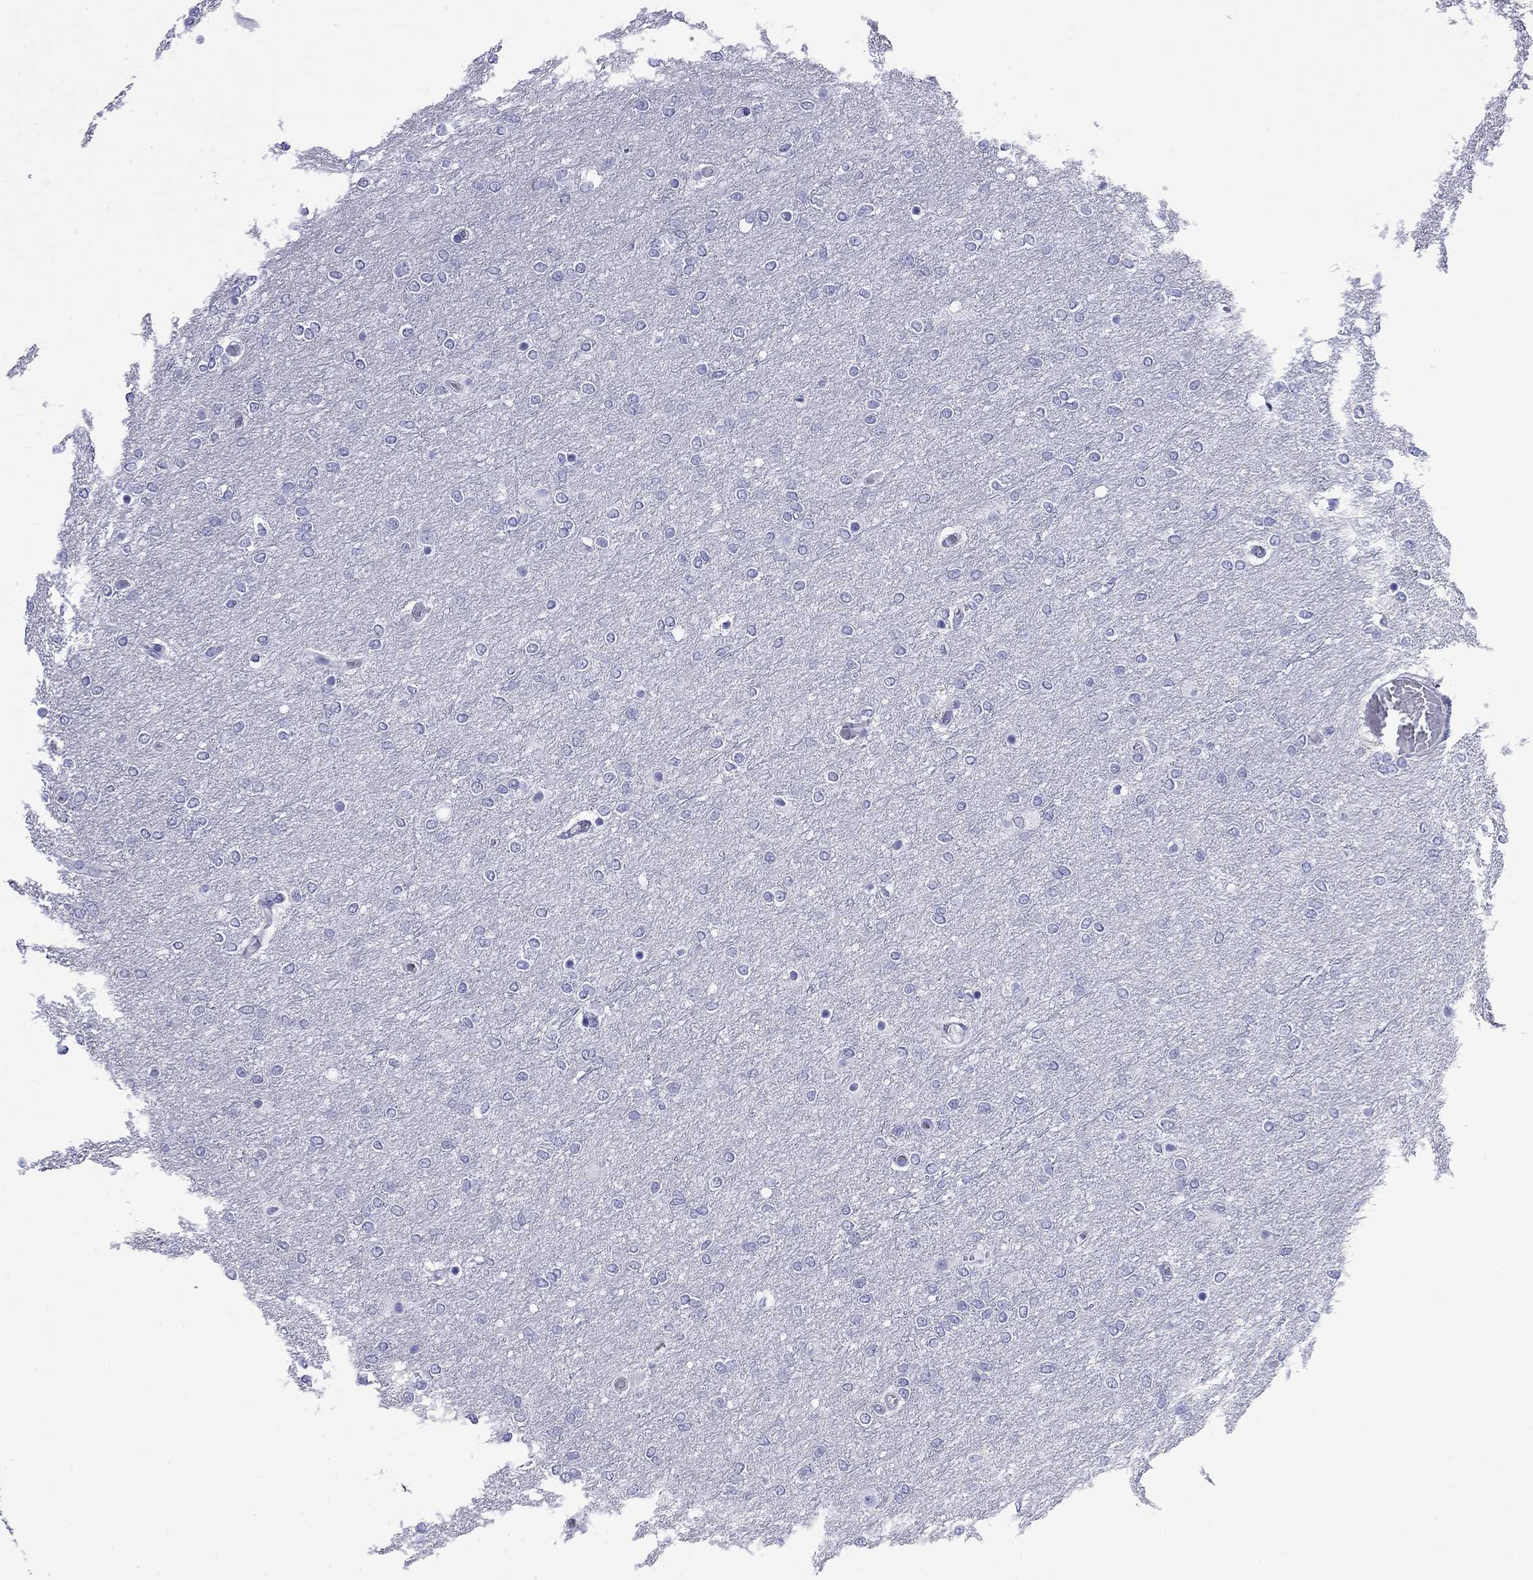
{"staining": {"intensity": "negative", "quantity": "none", "location": "none"}, "tissue": "glioma", "cell_type": "Tumor cells", "image_type": "cancer", "snomed": [{"axis": "morphology", "description": "Glioma, malignant, High grade"}, {"axis": "topography", "description": "Brain"}], "caption": "IHC of malignant glioma (high-grade) exhibits no positivity in tumor cells.", "gene": "FIGLA", "patient": {"sex": "female", "age": 61}}